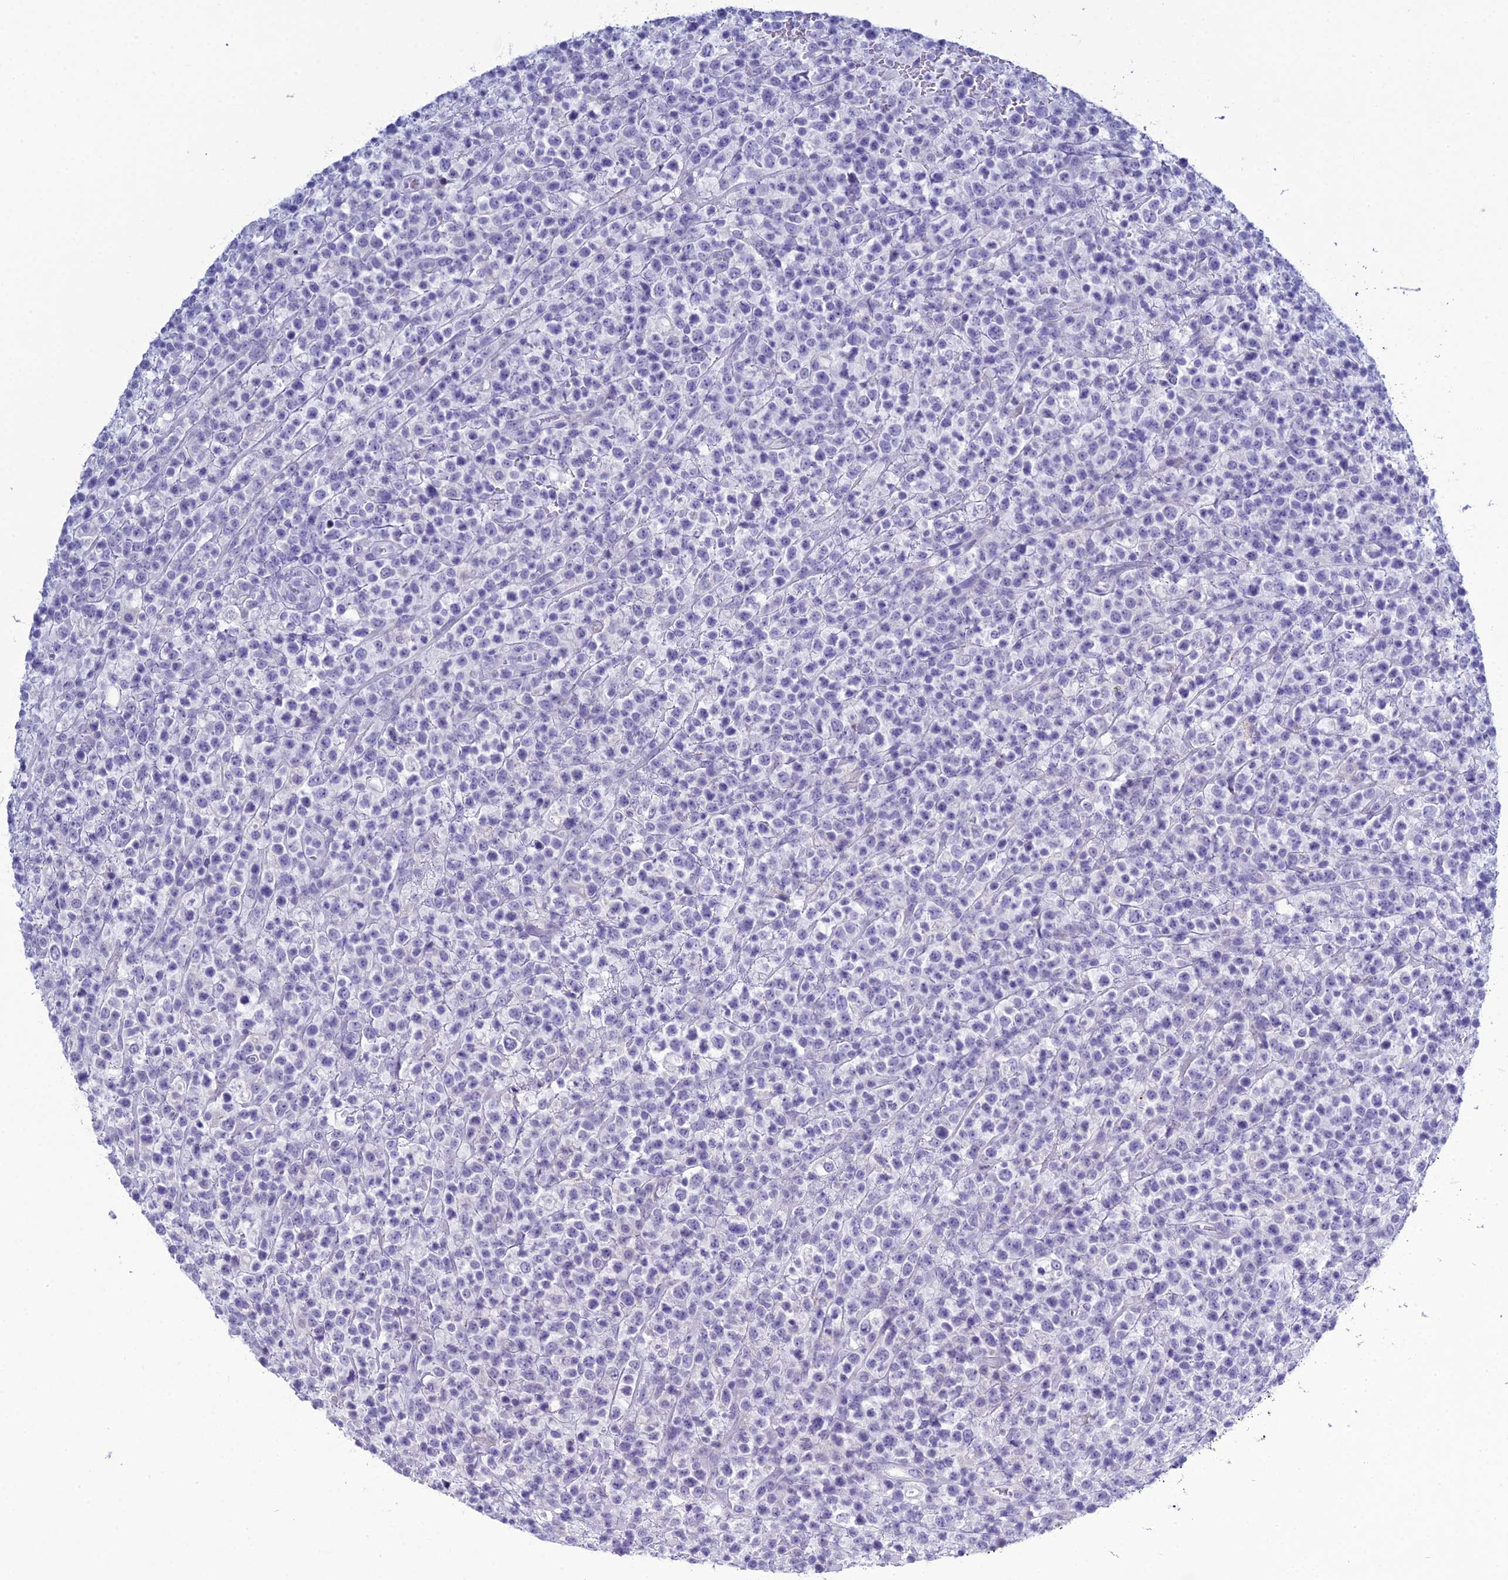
{"staining": {"intensity": "negative", "quantity": "none", "location": "none"}, "tissue": "lymphoma", "cell_type": "Tumor cells", "image_type": "cancer", "snomed": [{"axis": "morphology", "description": "Malignant lymphoma, non-Hodgkin's type, High grade"}, {"axis": "topography", "description": "Colon"}], "caption": "Immunohistochemistry (IHC) of human high-grade malignant lymphoma, non-Hodgkin's type exhibits no expression in tumor cells.", "gene": "ACE", "patient": {"sex": "female", "age": 53}}